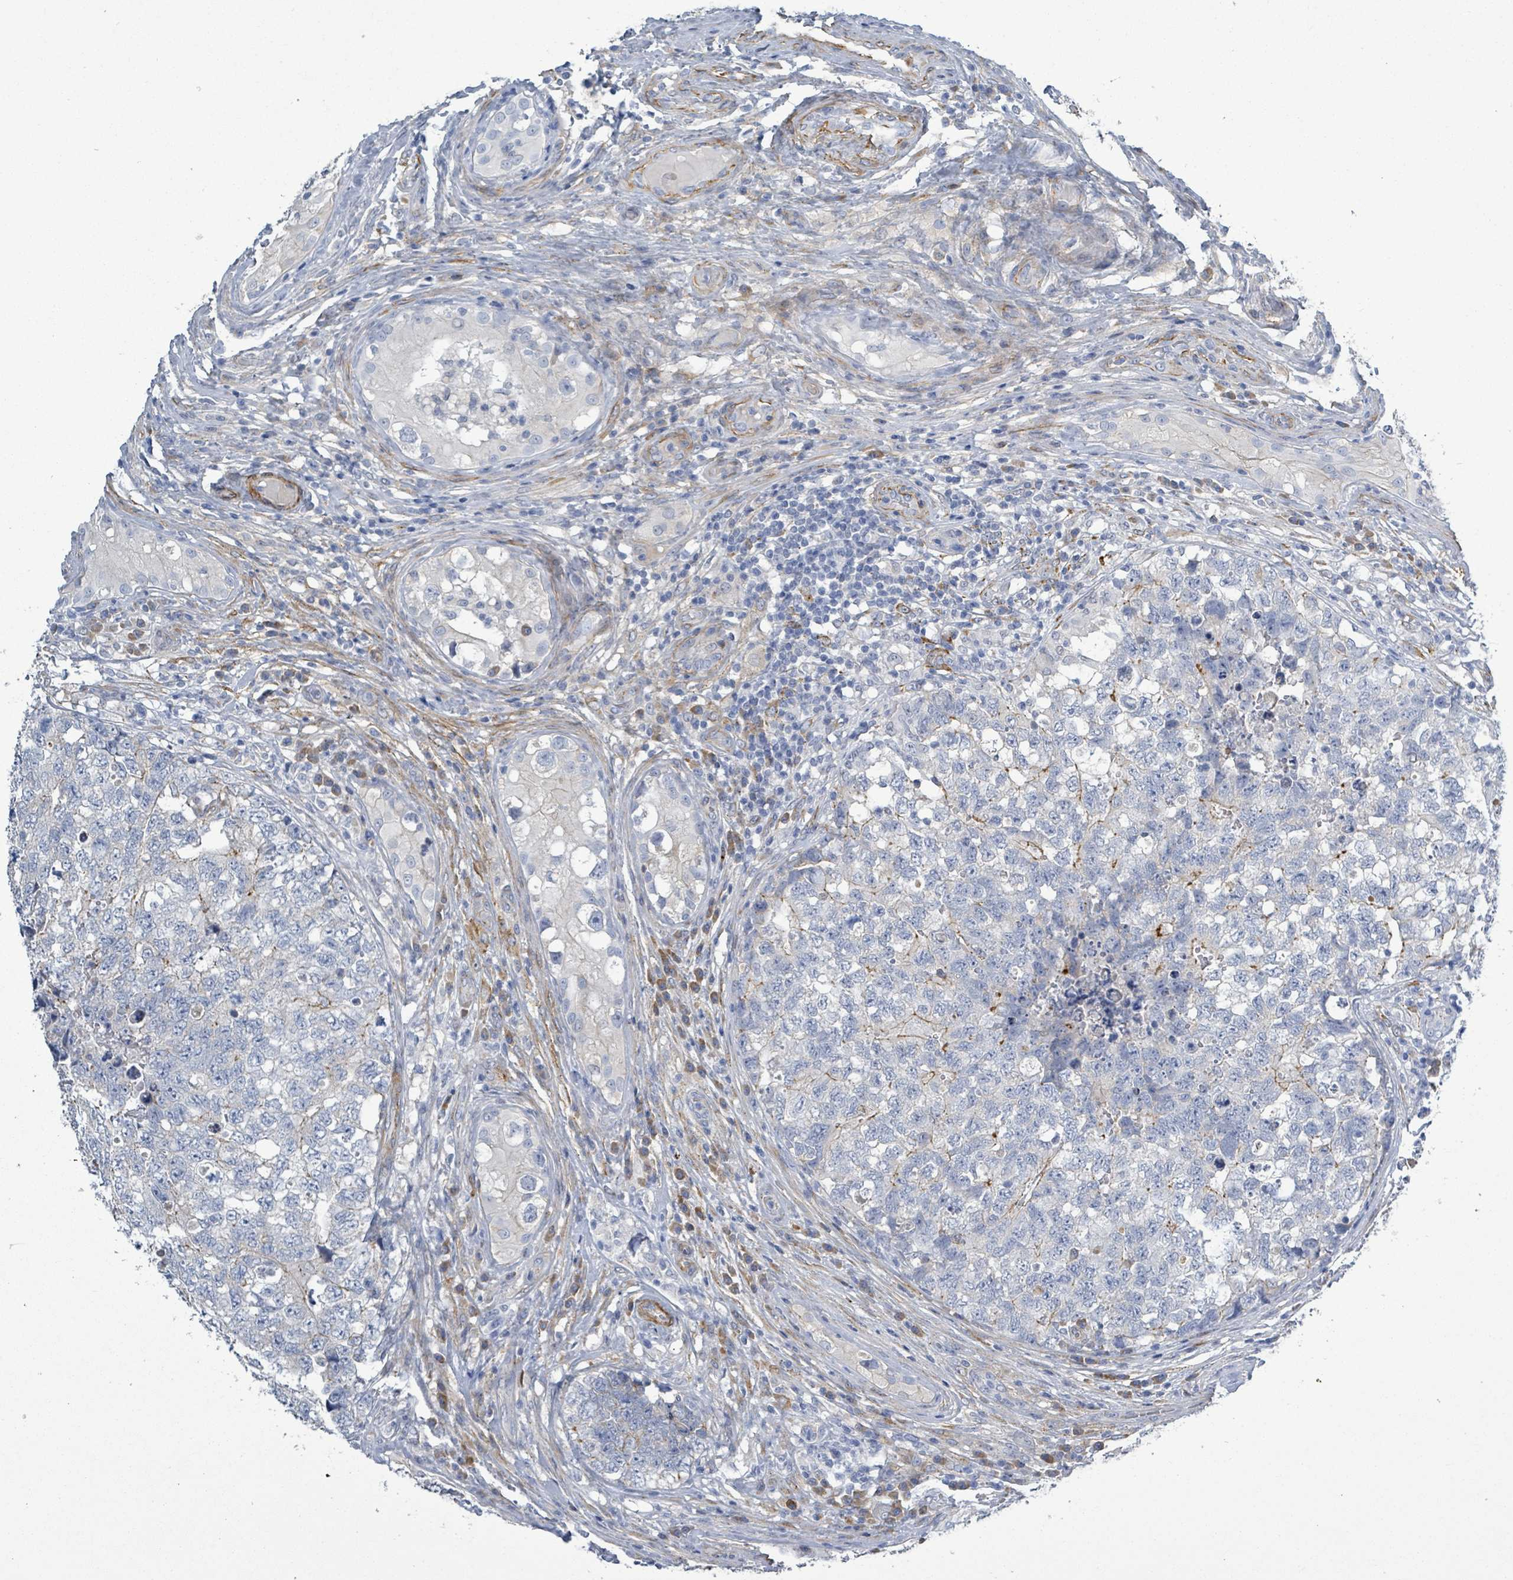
{"staining": {"intensity": "weak", "quantity": "<25%", "location": "cytoplasmic/membranous"}, "tissue": "testis cancer", "cell_type": "Tumor cells", "image_type": "cancer", "snomed": [{"axis": "morphology", "description": "Carcinoma, Embryonal, NOS"}, {"axis": "topography", "description": "Testis"}], "caption": "Immunohistochemical staining of human testis cancer exhibits no significant expression in tumor cells. (DAB (3,3'-diaminobenzidine) IHC, high magnification).", "gene": "DMRTC1B", "patient": {"sex": "male", "age": 31}}